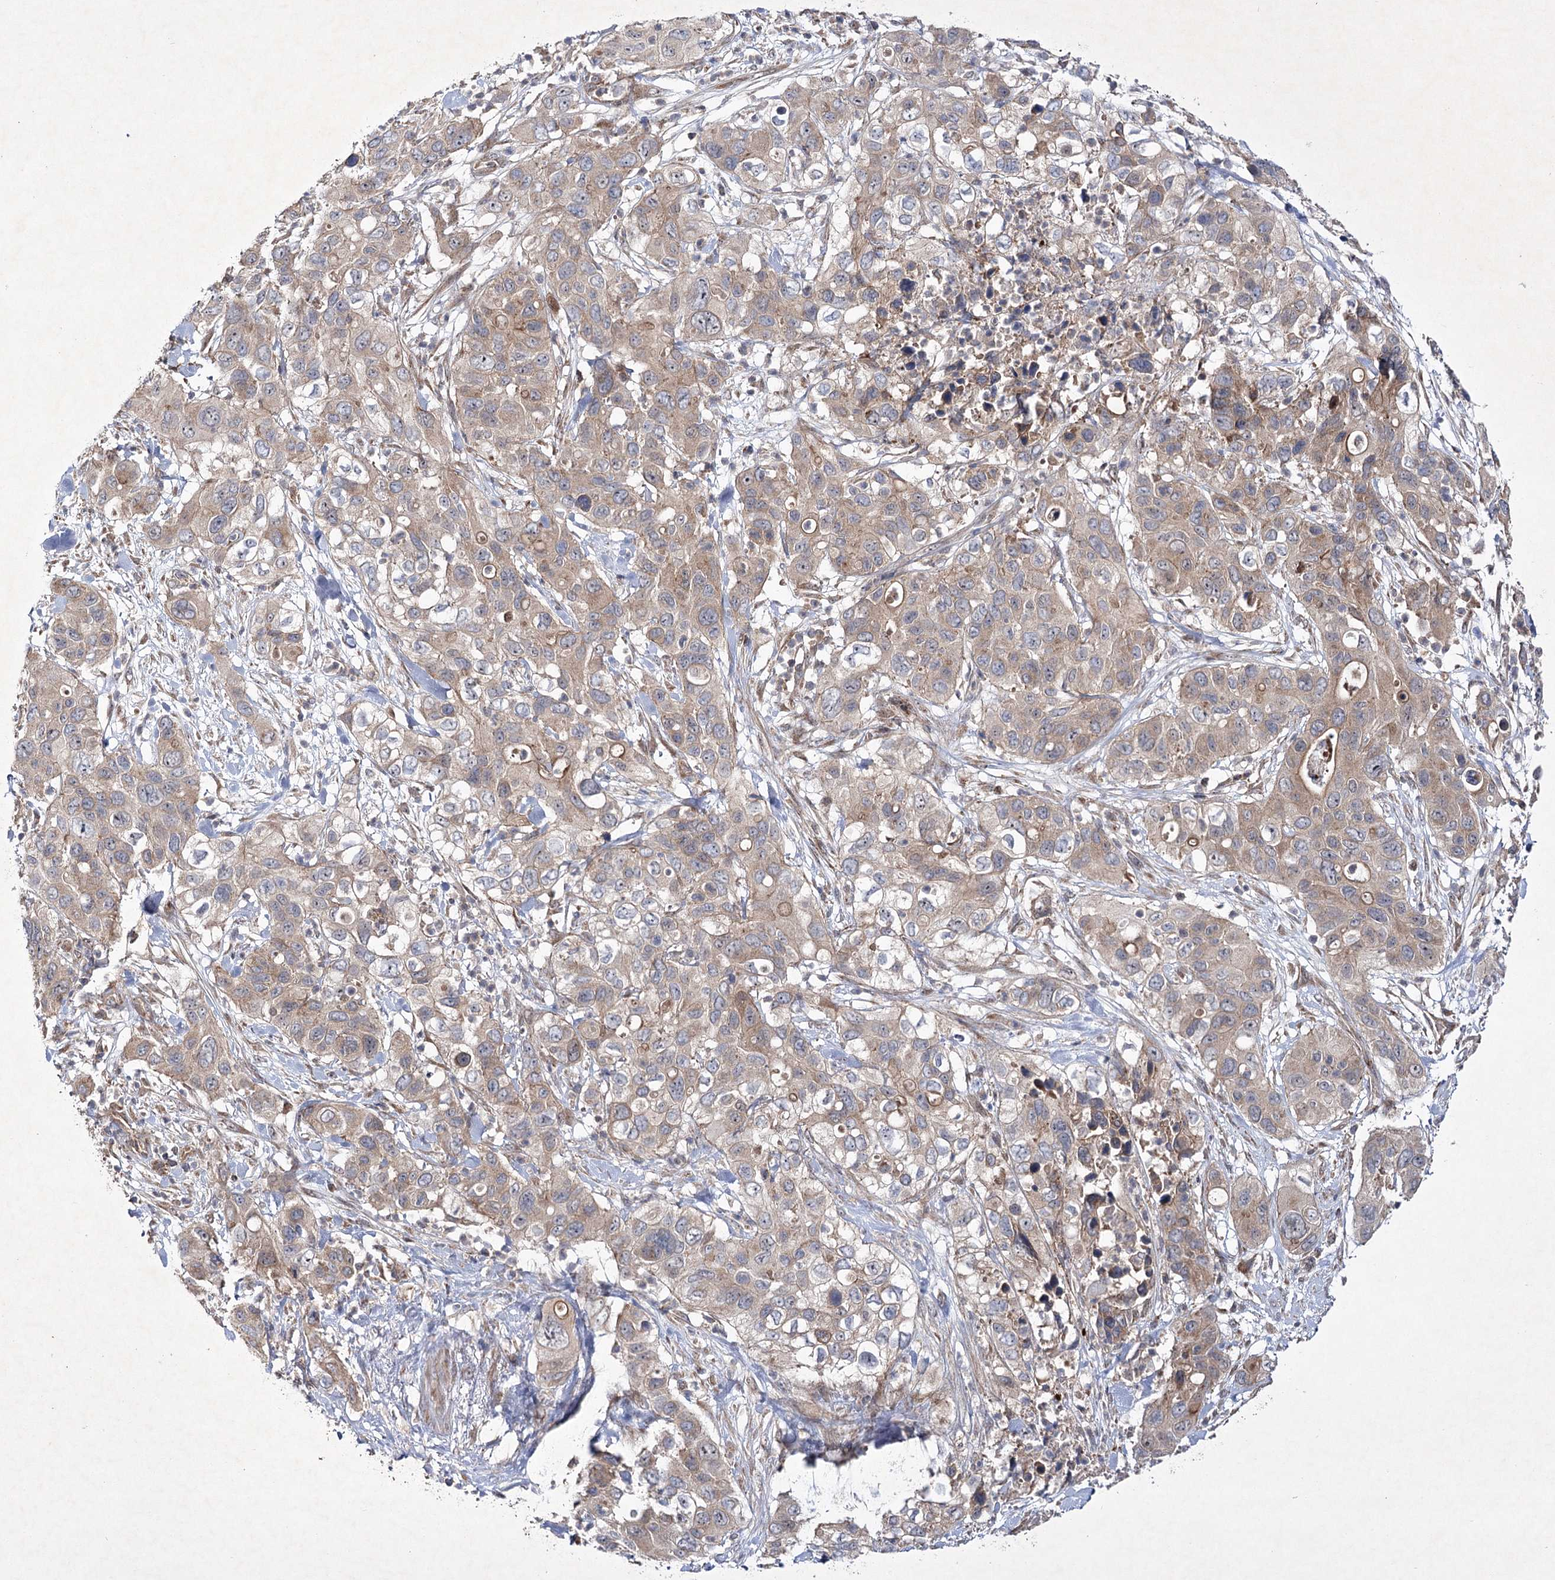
{"staining": {"intensity": "moderate", "quantity": "25%-75%", "location": "cytoplasmic/membranous"}, "tissue": "pancreatic cancer", "cell_type": "Tumor cells", "image_type": "cancer", "snomed": [{"axis": "morphology", "description": "Adenocarcinoma, NOS"}, {"axis": "topography", "description": "Pancreas"}], "caption": "Immunohistochemical staining of pancreatic cancer displays moderate cytoplasmic/membranous protein staining in approximately 25%-75% of tumor cells.", "gene": "SCRN3", "patient": {"sex": "female", "age": 71}}